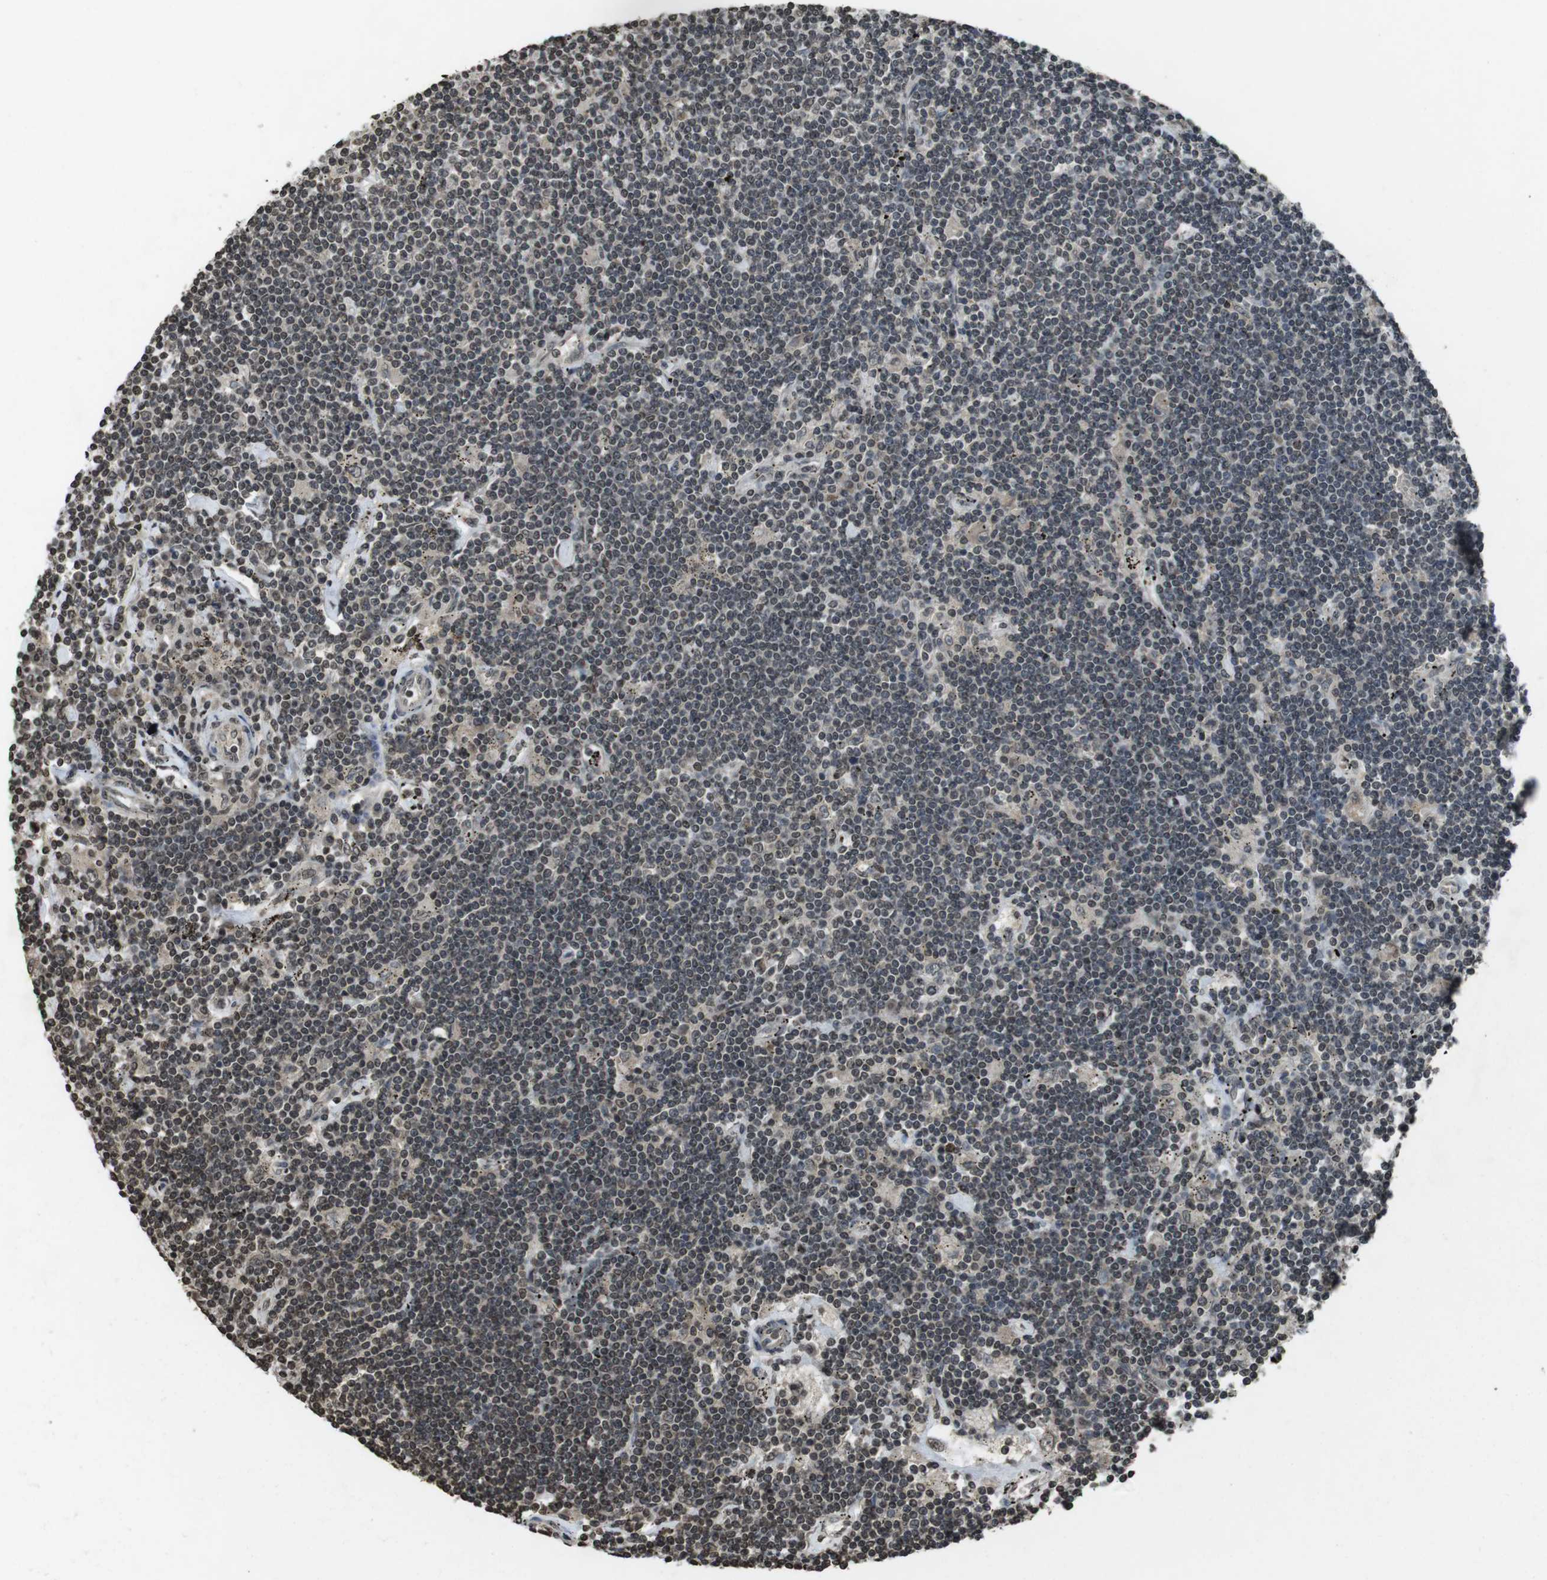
{"staining": {"intensity": "moderate", "quantity": "<25%", "location": "nuclear"}, "tissue": "lymphoma", "cell_type": "Tumor cells", "image_type": "cancer", "snomed": [{"axis": "morphology", "description": "Malignant lymphoma, non-Hodgkin's type, Low grade"}, {"axis": "topography", "description": "Spleen"}], "caption": "Approximately <25% of tumor cells in human lymphoma show moderate nuclear protein positivity as visualized by brown immunohistochemical staining.", "gene": "MAF", "patient": {"sex": "male", "age": 76}}